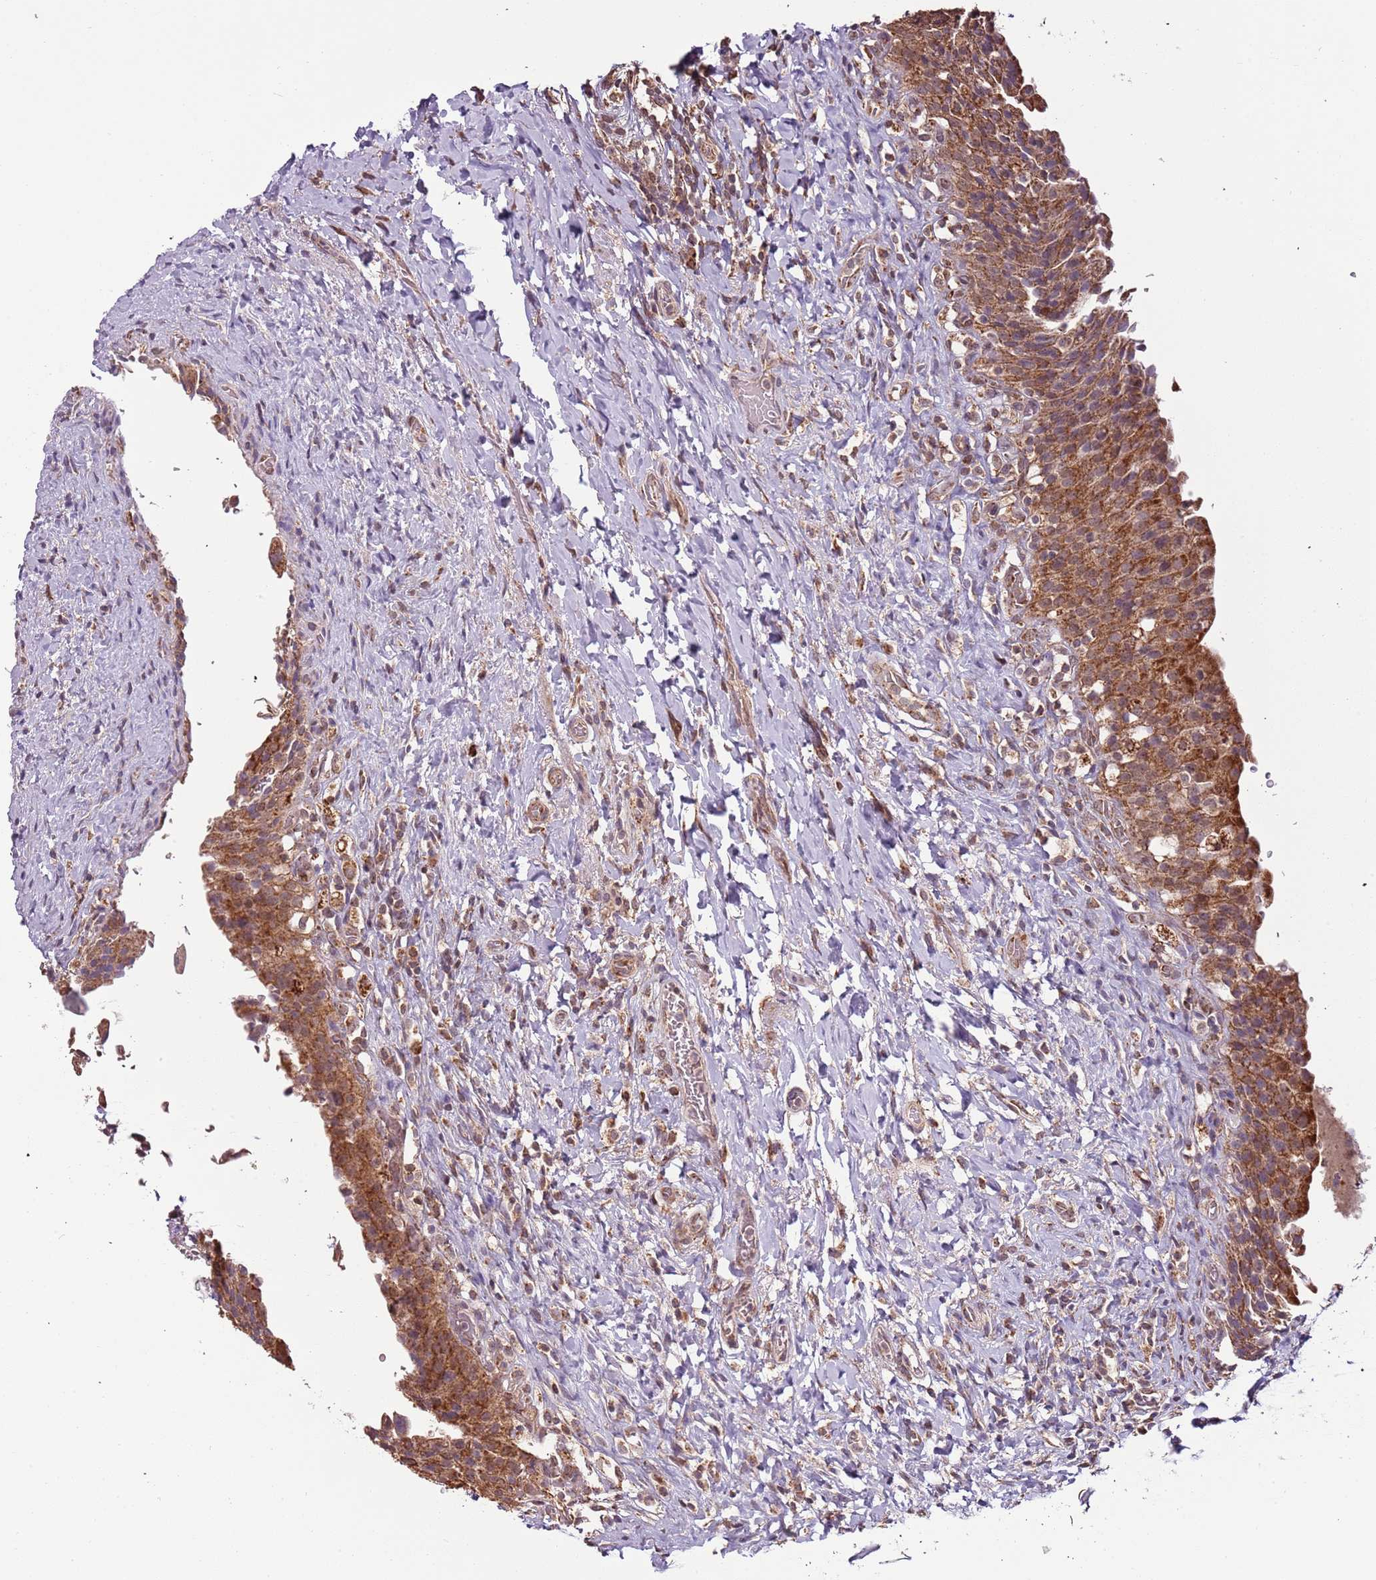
{"staining": {"intensity": "strong", "quantity": ">75%", "location": "cytoplasmic/membranous"}, "tissue": "urinary bladder", "cell_type": "Urothelial cells", "image_type": "normal", "snomed": [{"axis": "morphology", "description": "Normal tissue, NOS"}, {"axis": "morphology", "description": "Inflammation, NOS"}, {"axis": "topography", "description": "Urinary bladder"}], "caption": "Urinary bladder stained with immunohistochemistry (IHC) shows strong cytoplasmic/membranous positivity in approximately >75% of urothelial cells. Using DAB (brown) and hematoxylin (blue) stains, captured at high magnification using brightfield microscopy.", "gene": "IL17RD", "patient": {"sex": "male", "age": 64}}